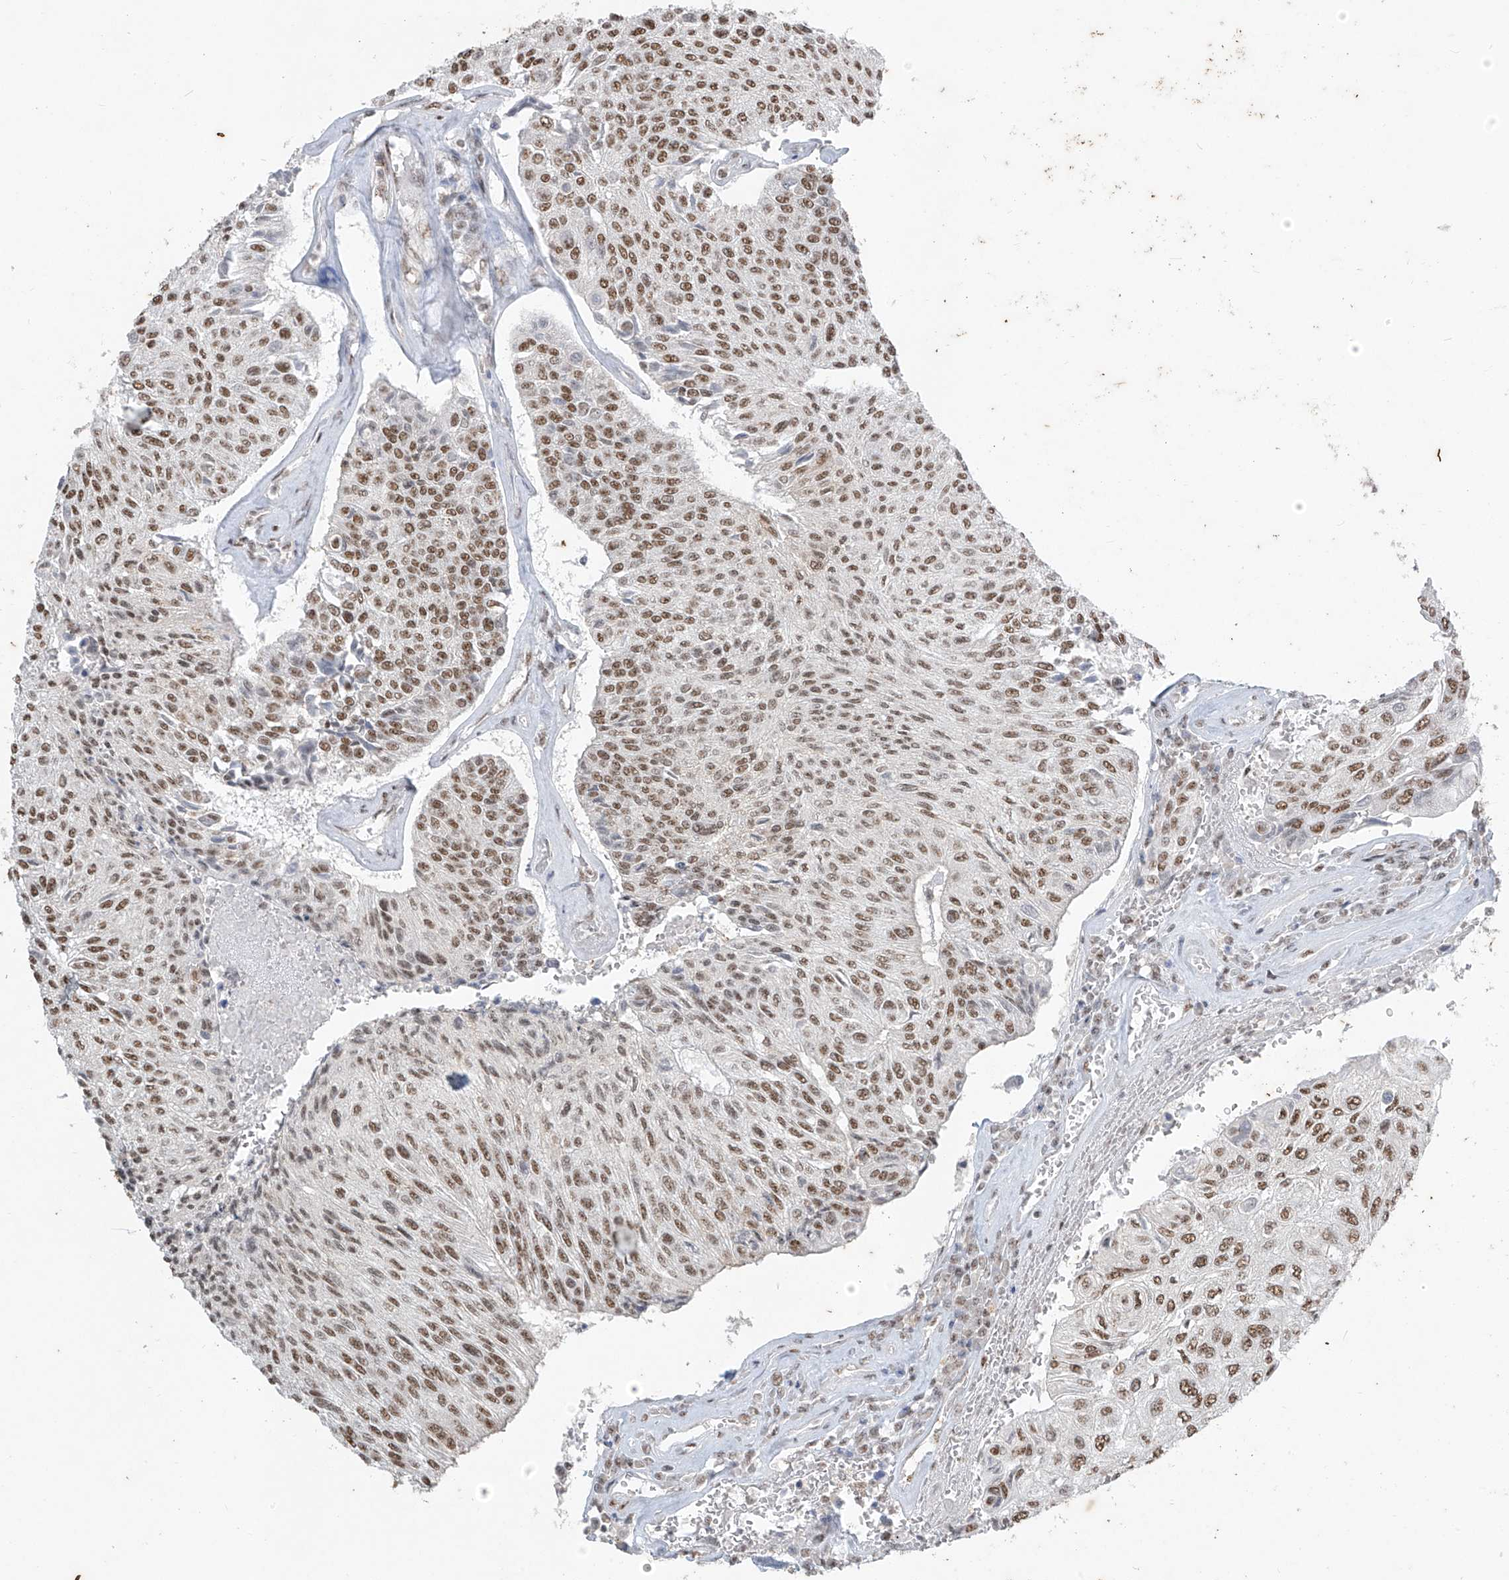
{"staining": {"intensity": "moderate", "quantity": ">75%", "location": "nuclear"}, "tissue": "urothelial cancer", "cell_type": "Tumor cells", "image_type": "cancer", "snomed": [{"axis": "morphology", "description": "Urothelial carcinoma, High grade"}, {"axis": "topography", "description": "Urinary bladder"}], "caption": "This histopathology image displays urothelial carcinoma (high-grade) stained with IHC to label a protein in brown. The nuclear of tumor cells show moderate positivity for the protein. Nuclei are counter-stained blue.", "gene": "TFEC", "patient": {"sex": "male", "age": 66}}